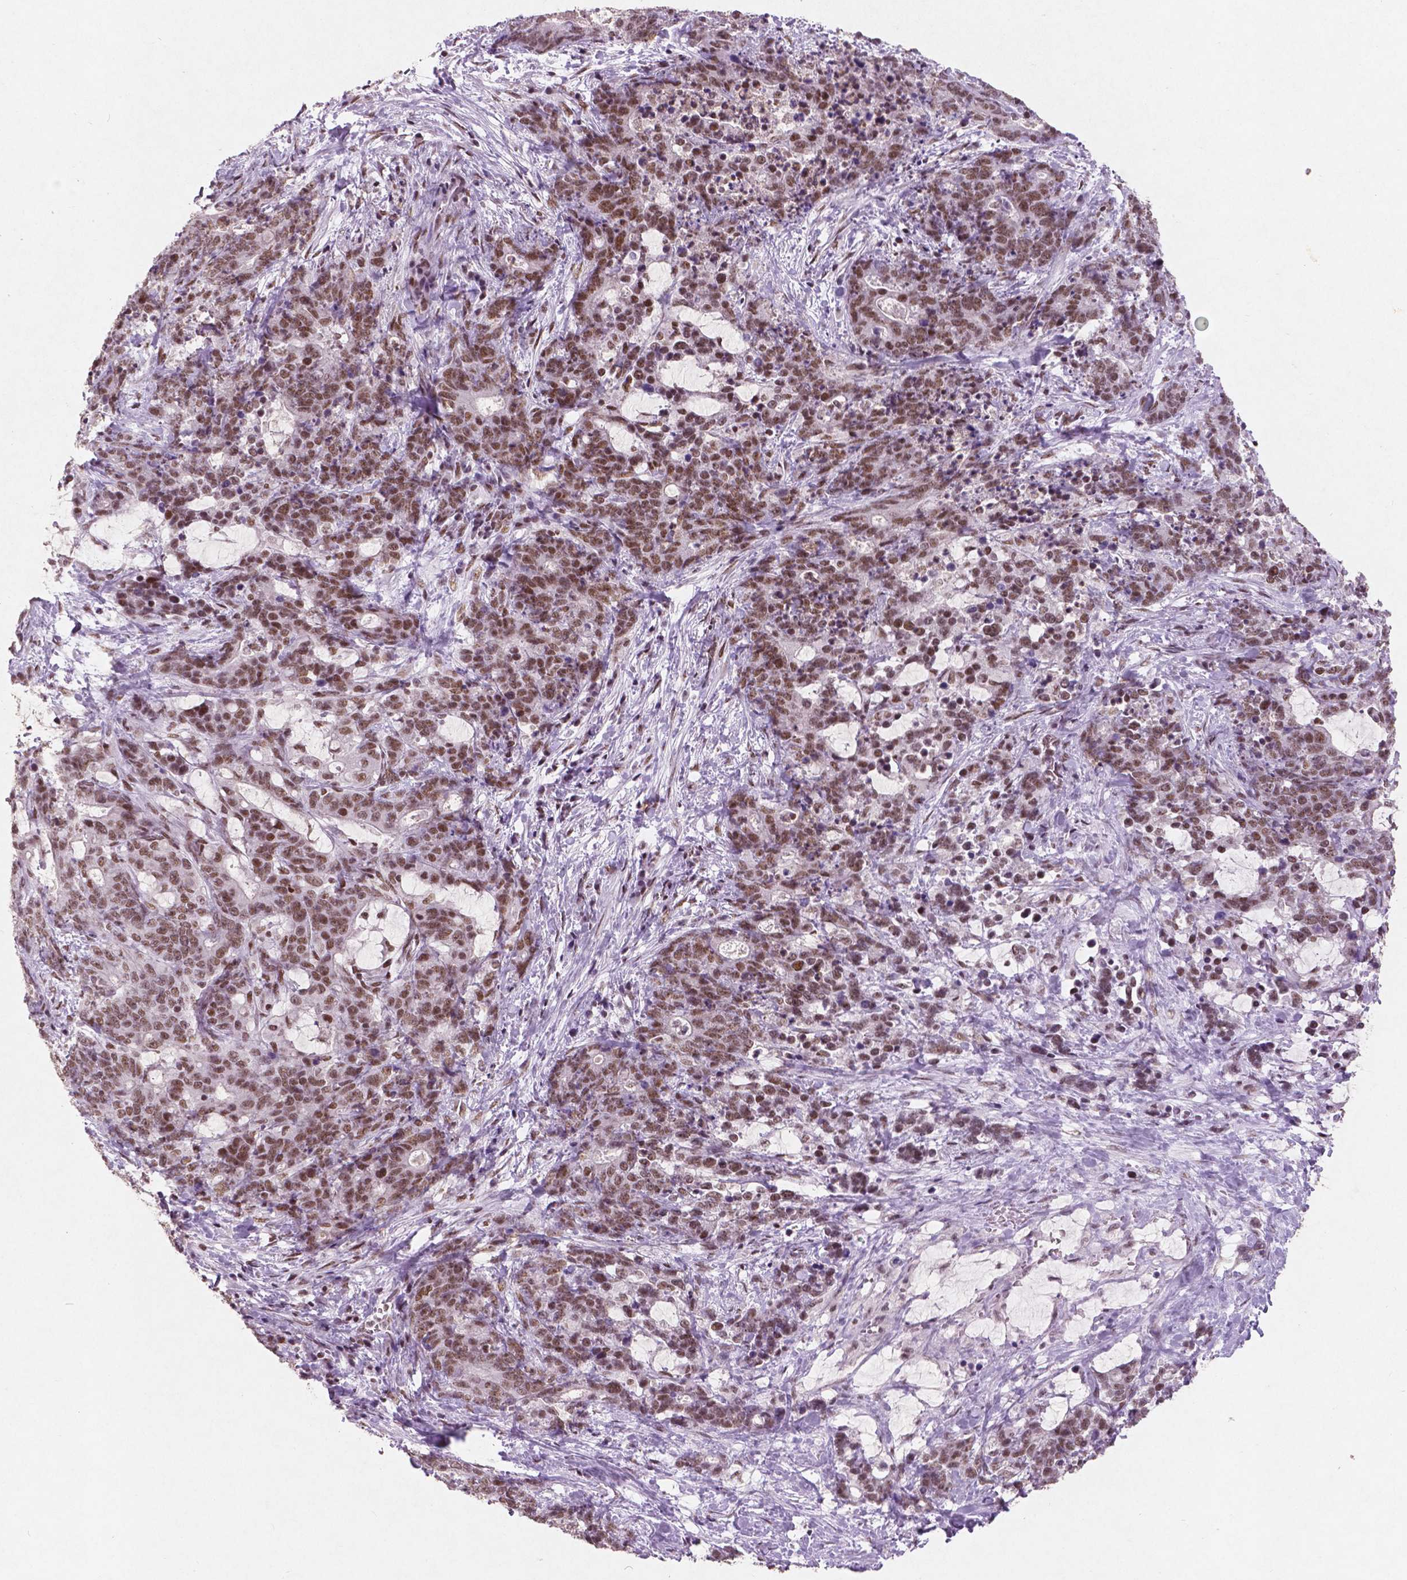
{"staining": {"intensity": "moderate", "quantity": ">75%", "location": "nuclear"}, "tissue": "stomach cancer", "cell_type": "Tumor cells", "image_type": "cancer", "snomed": [{"axis": "morphology", "description": "Normal tissue, NOS"}, {"axis": "morphology", "description": "Adenocarcinoma, NOS"}, {"axis": "topography", "description": "Stomach"}], "caption": "There is medium levels of moderate nuclear positivity in tumor cells of stomach cancer (adenocarcinoma), as demonstrated by immunohistochemical staining (brown color).", "gene": "BRD4", "patient": {"sex": "female", "age": 64}}